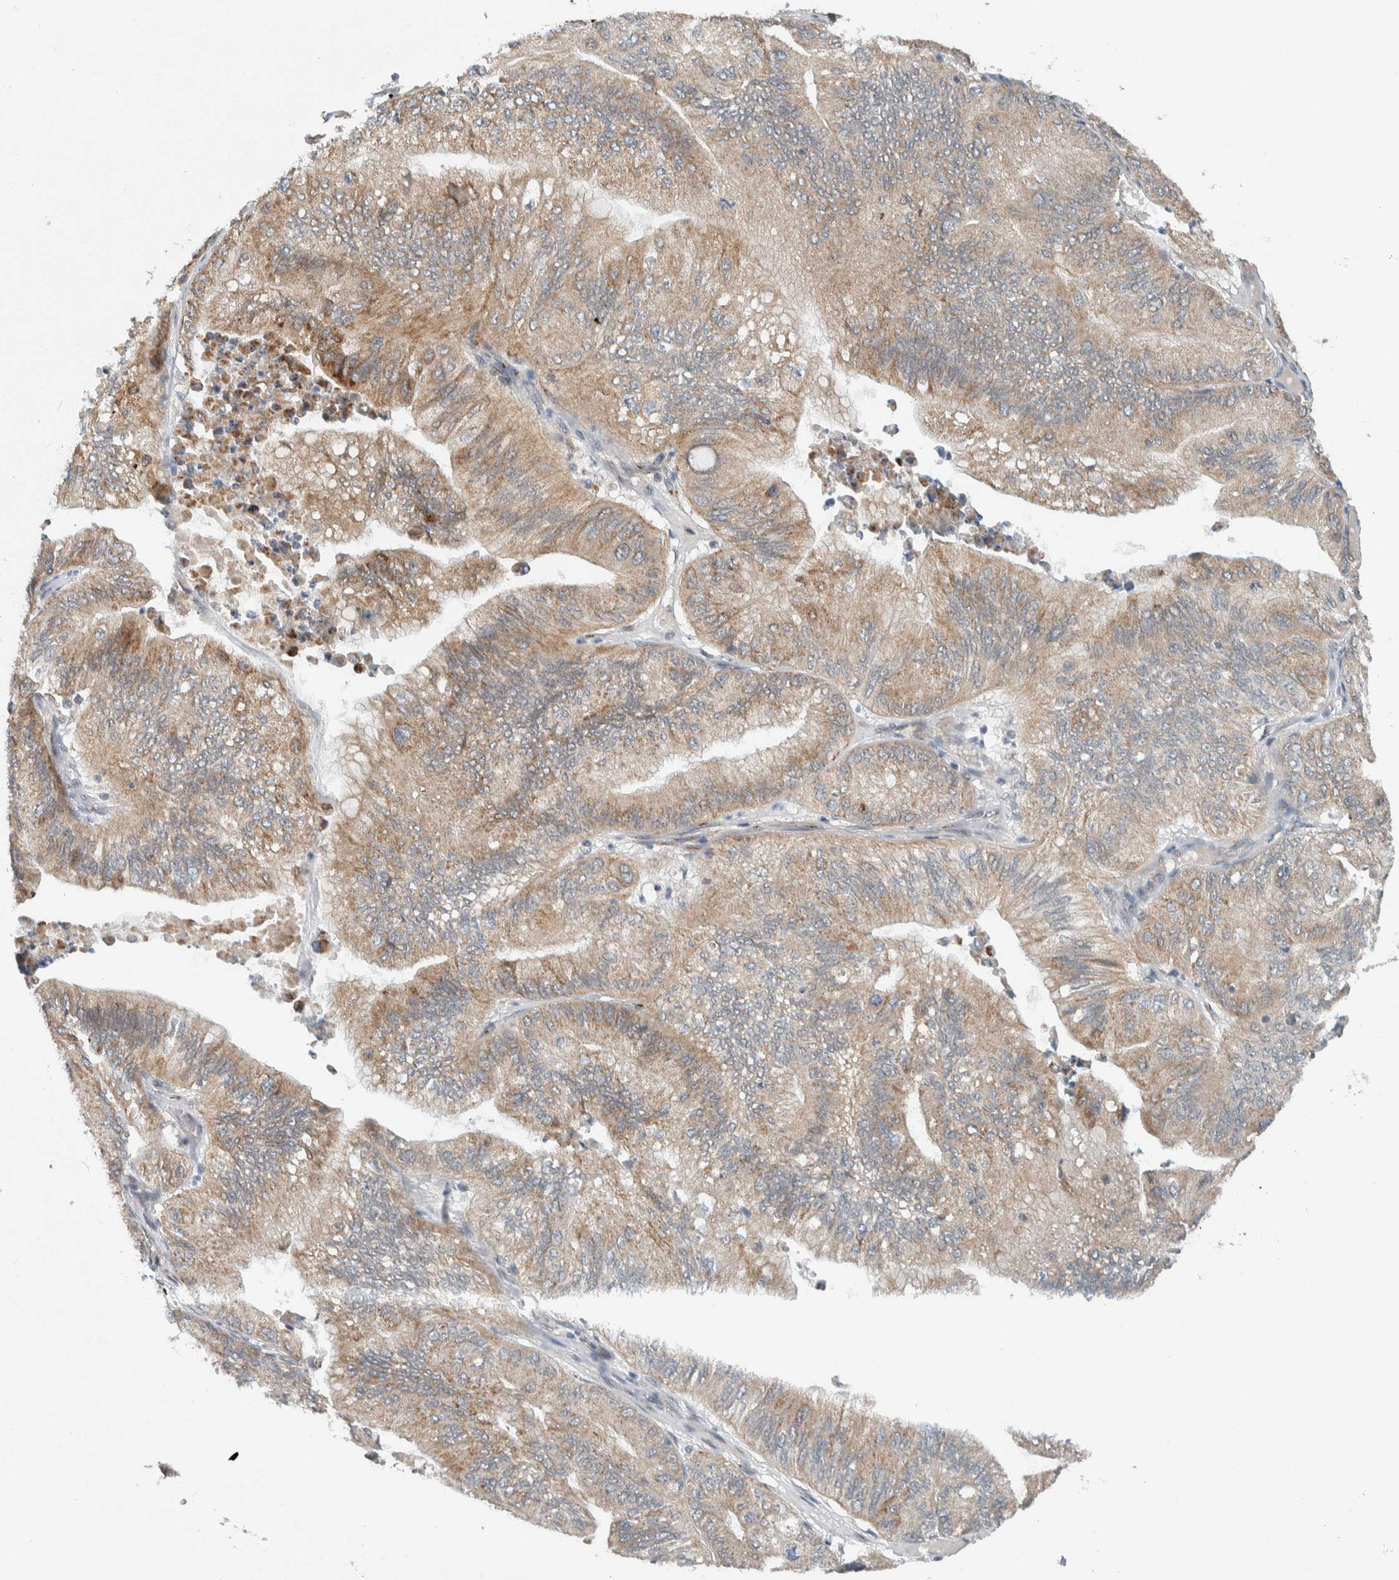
{"staining": {"intensity": "moderate", "quantity": ">75%", "location": "cytoplasmic/membranous"}, "tissue": "ovarian cancer", "cell_type": "Tumor cells", "image_type": "cancer", "snomed": [{"axis": "morphology", "description": "Cystadenocarcinoma, mucinous, NOS"}, {"axis": "topography", "description": "Ovary"}], "caption": "Ovarian cancer (mucinous cystadenocarcinoma) was stained to show a protein in brown. There is medium levels of moderate cytoplasmic/membranous expression in about >75% of tumor cells.", "gene": "RERE", "patient": {"sex": "female", "age": 61}}